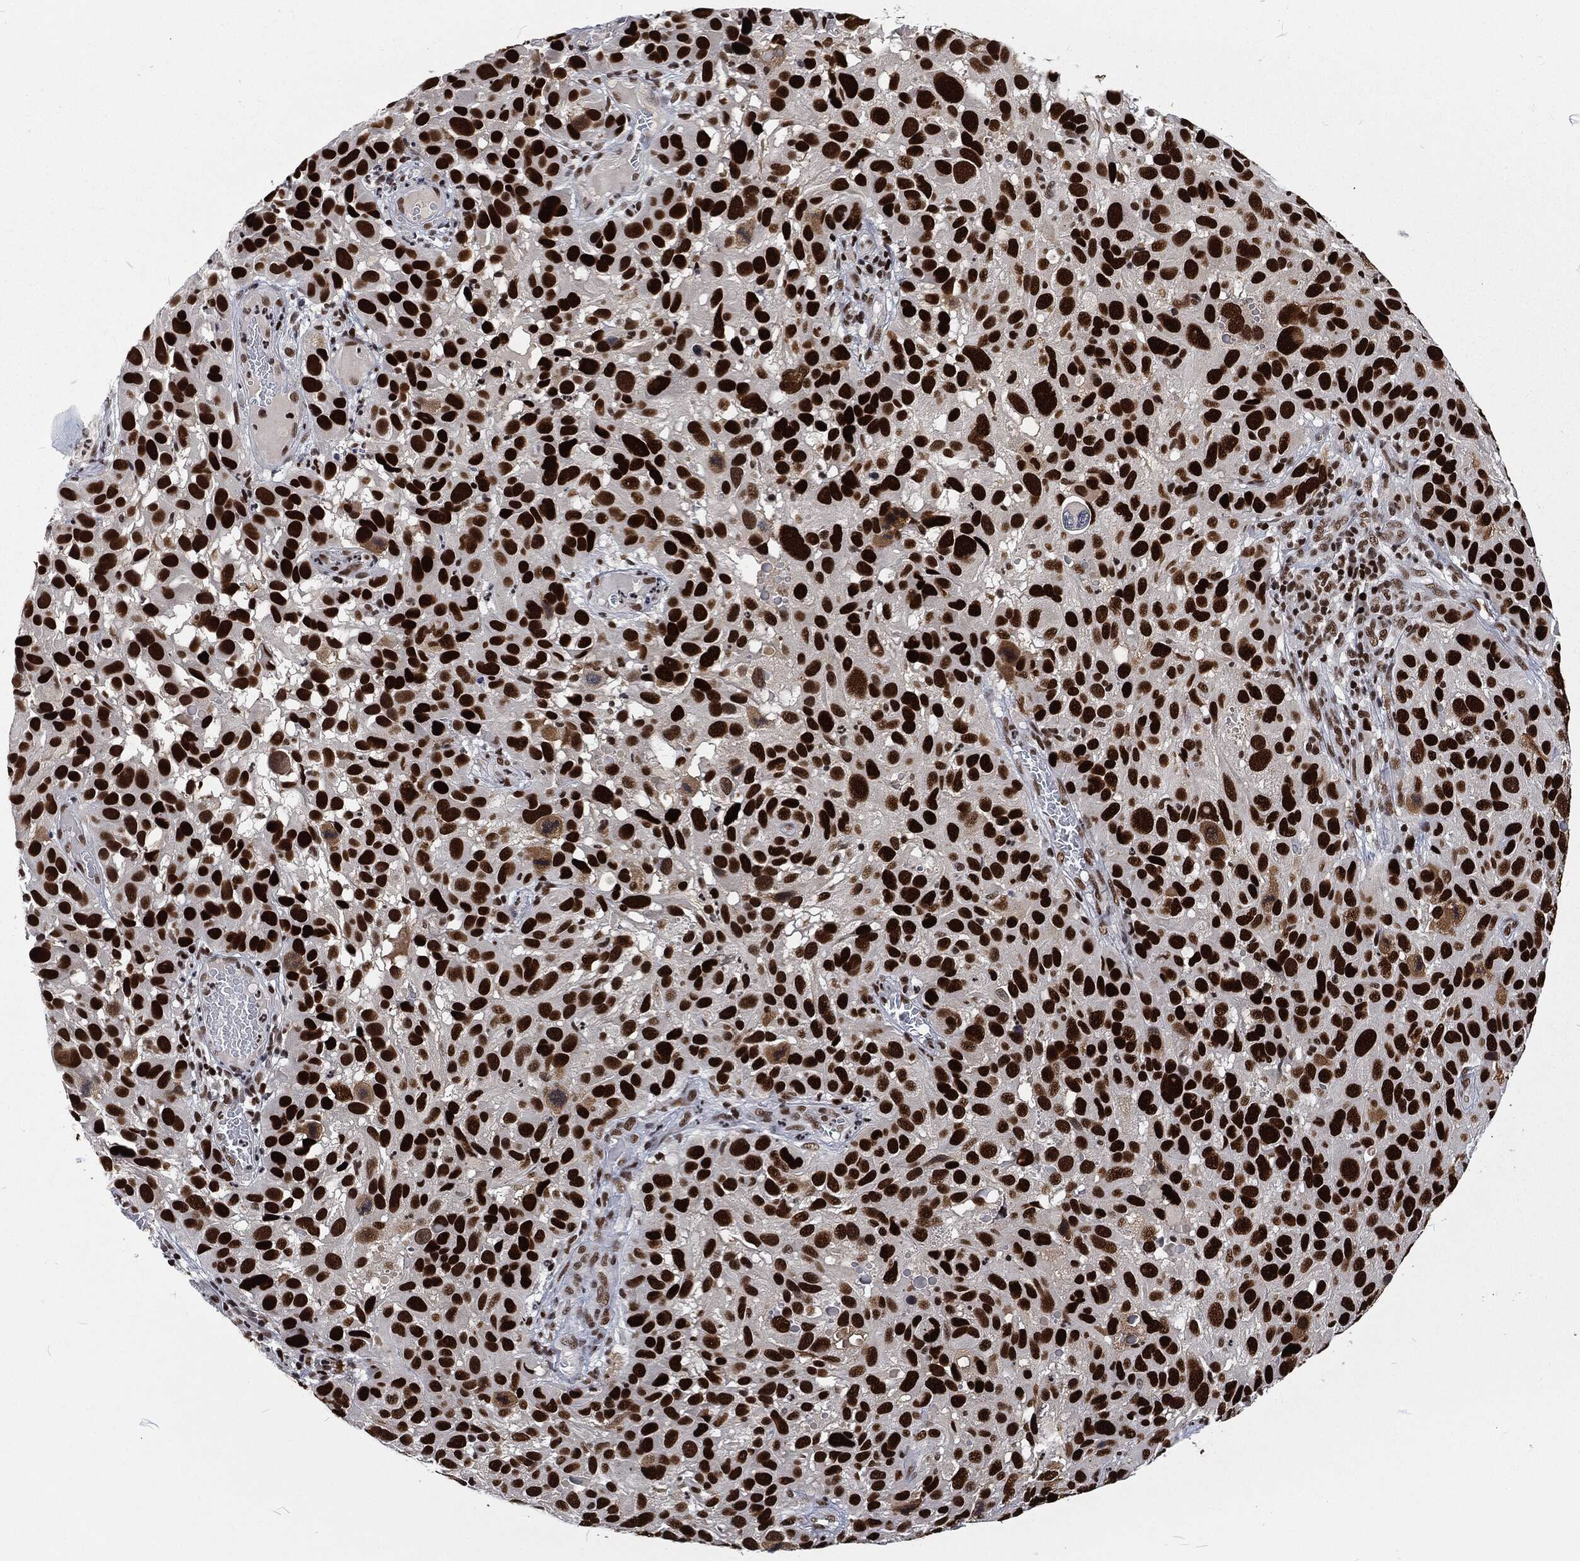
{"staining": {"intensity": "strong", "quantity": ">75%", "location": "nuclear"}, "tissue": "melanoma", "cell_type": "Tumor cells", "image_type": "cancer", "snomed": [{"axis": "morphology", "description": "Malignant melanoma, NOS"}, {"axis": "topography", "description": "Skin"}], "caption": "High-magnification brightfield microscopy of melanoma stained with DAB (brown) and counterstained with hematoxylin (blue). tumor cells exhibit strong nuclear expression is present in about>75% of cells.", "gene": "DCPS", "patient": {"sex": "male", "age": 53}}